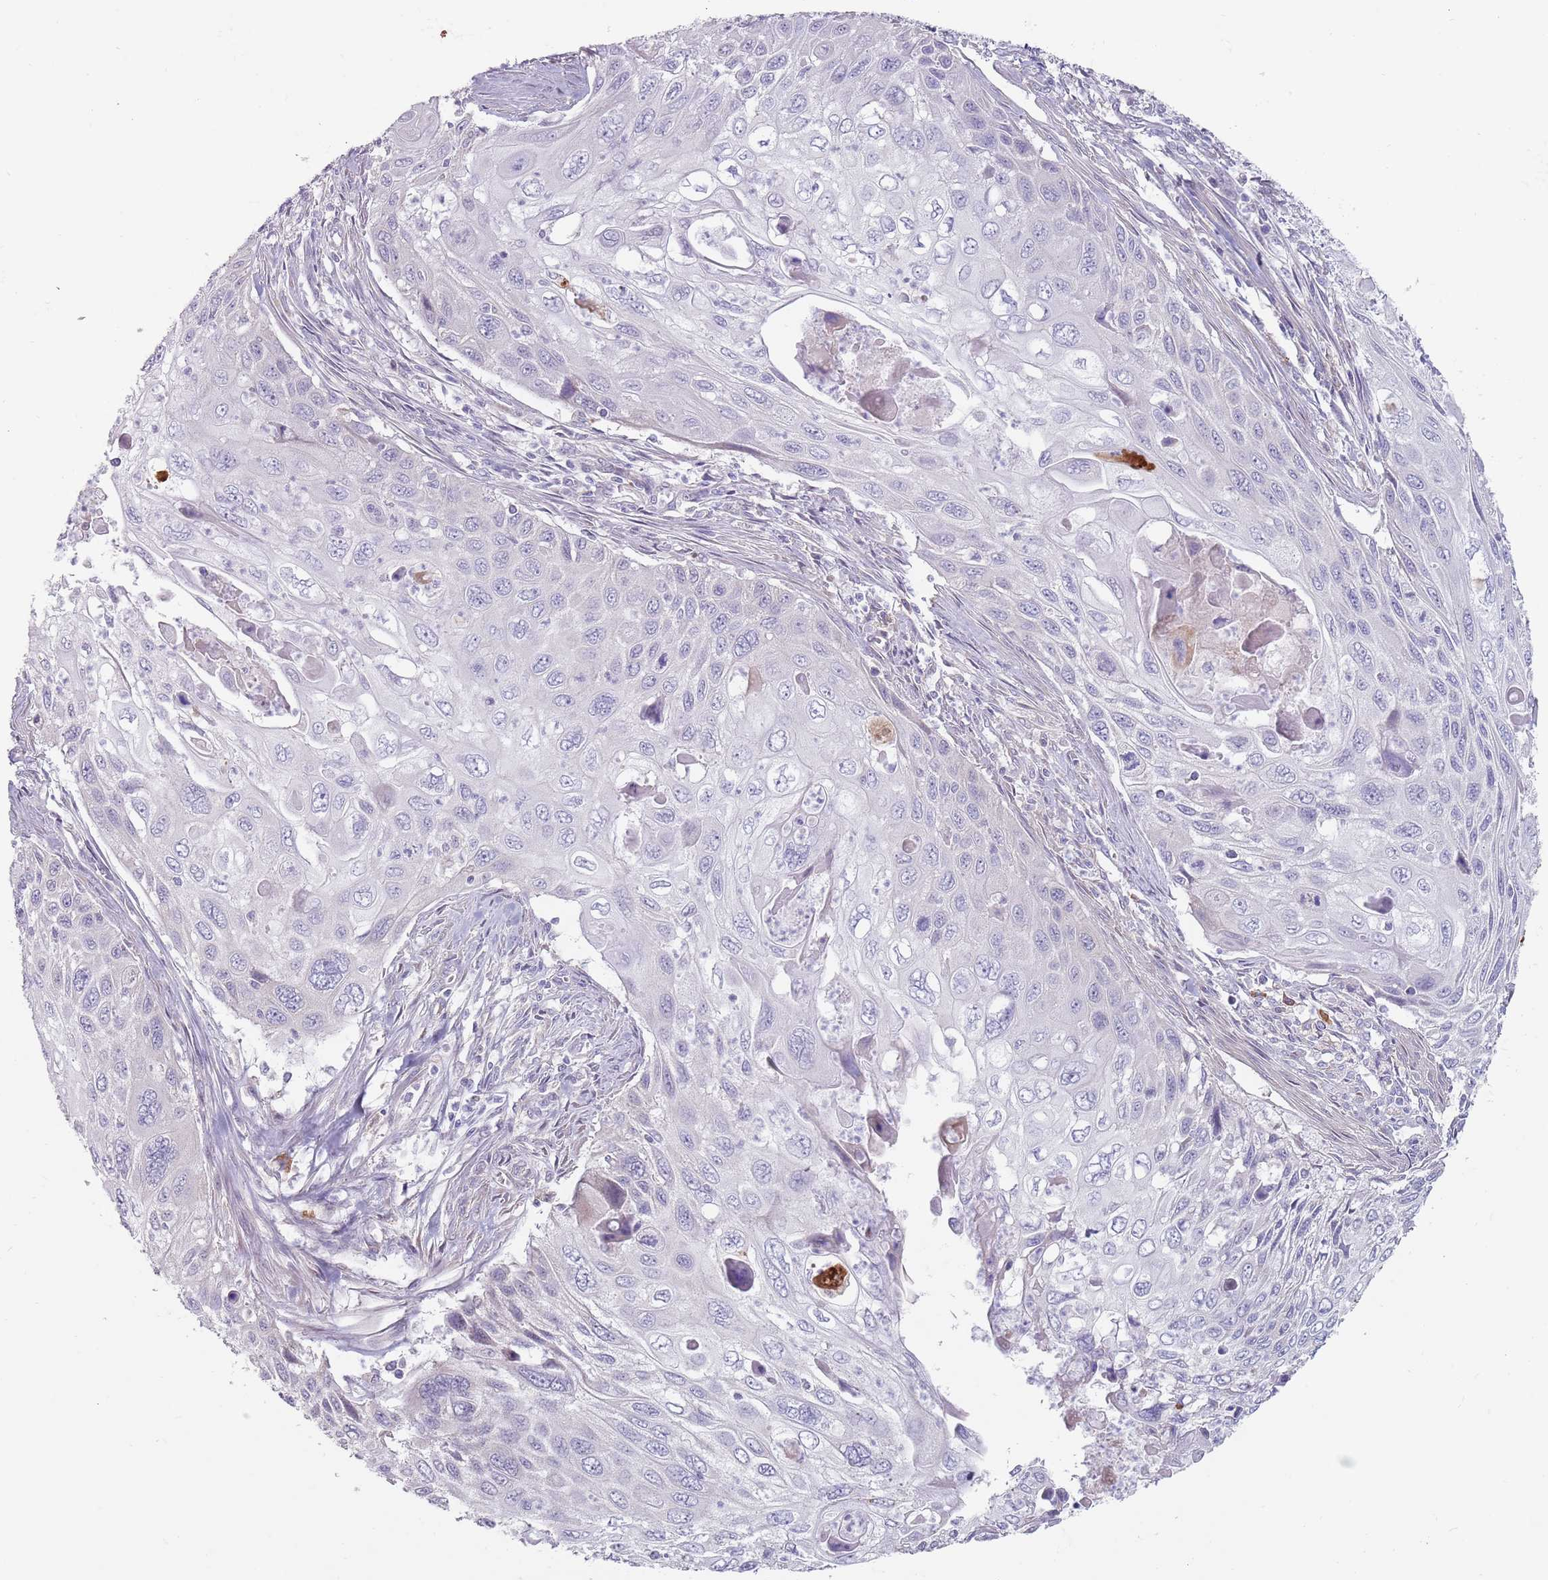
{"staining": {"intensity": "negative", "quantity": "none", "location": "none"}, "tissue": "cervical cancer", "cell_type": "Tumor cells", "image_type": "cancer", "snomed": [{"axis": "morphology", "description": "Squamous cell carcinoma, NOS"}, {"axis": "topography", "description": "Cervix"}], "caption": "Cervical cancer was stained to show a protein in brown. There is no significant positivity in tumor cells. (DAB (3,3'-diaminobenzidine) IHC visualized using brightfield microscopy, high magnification).", "gene": "DXO", "patient": {"sex": "female", "age": 70}}